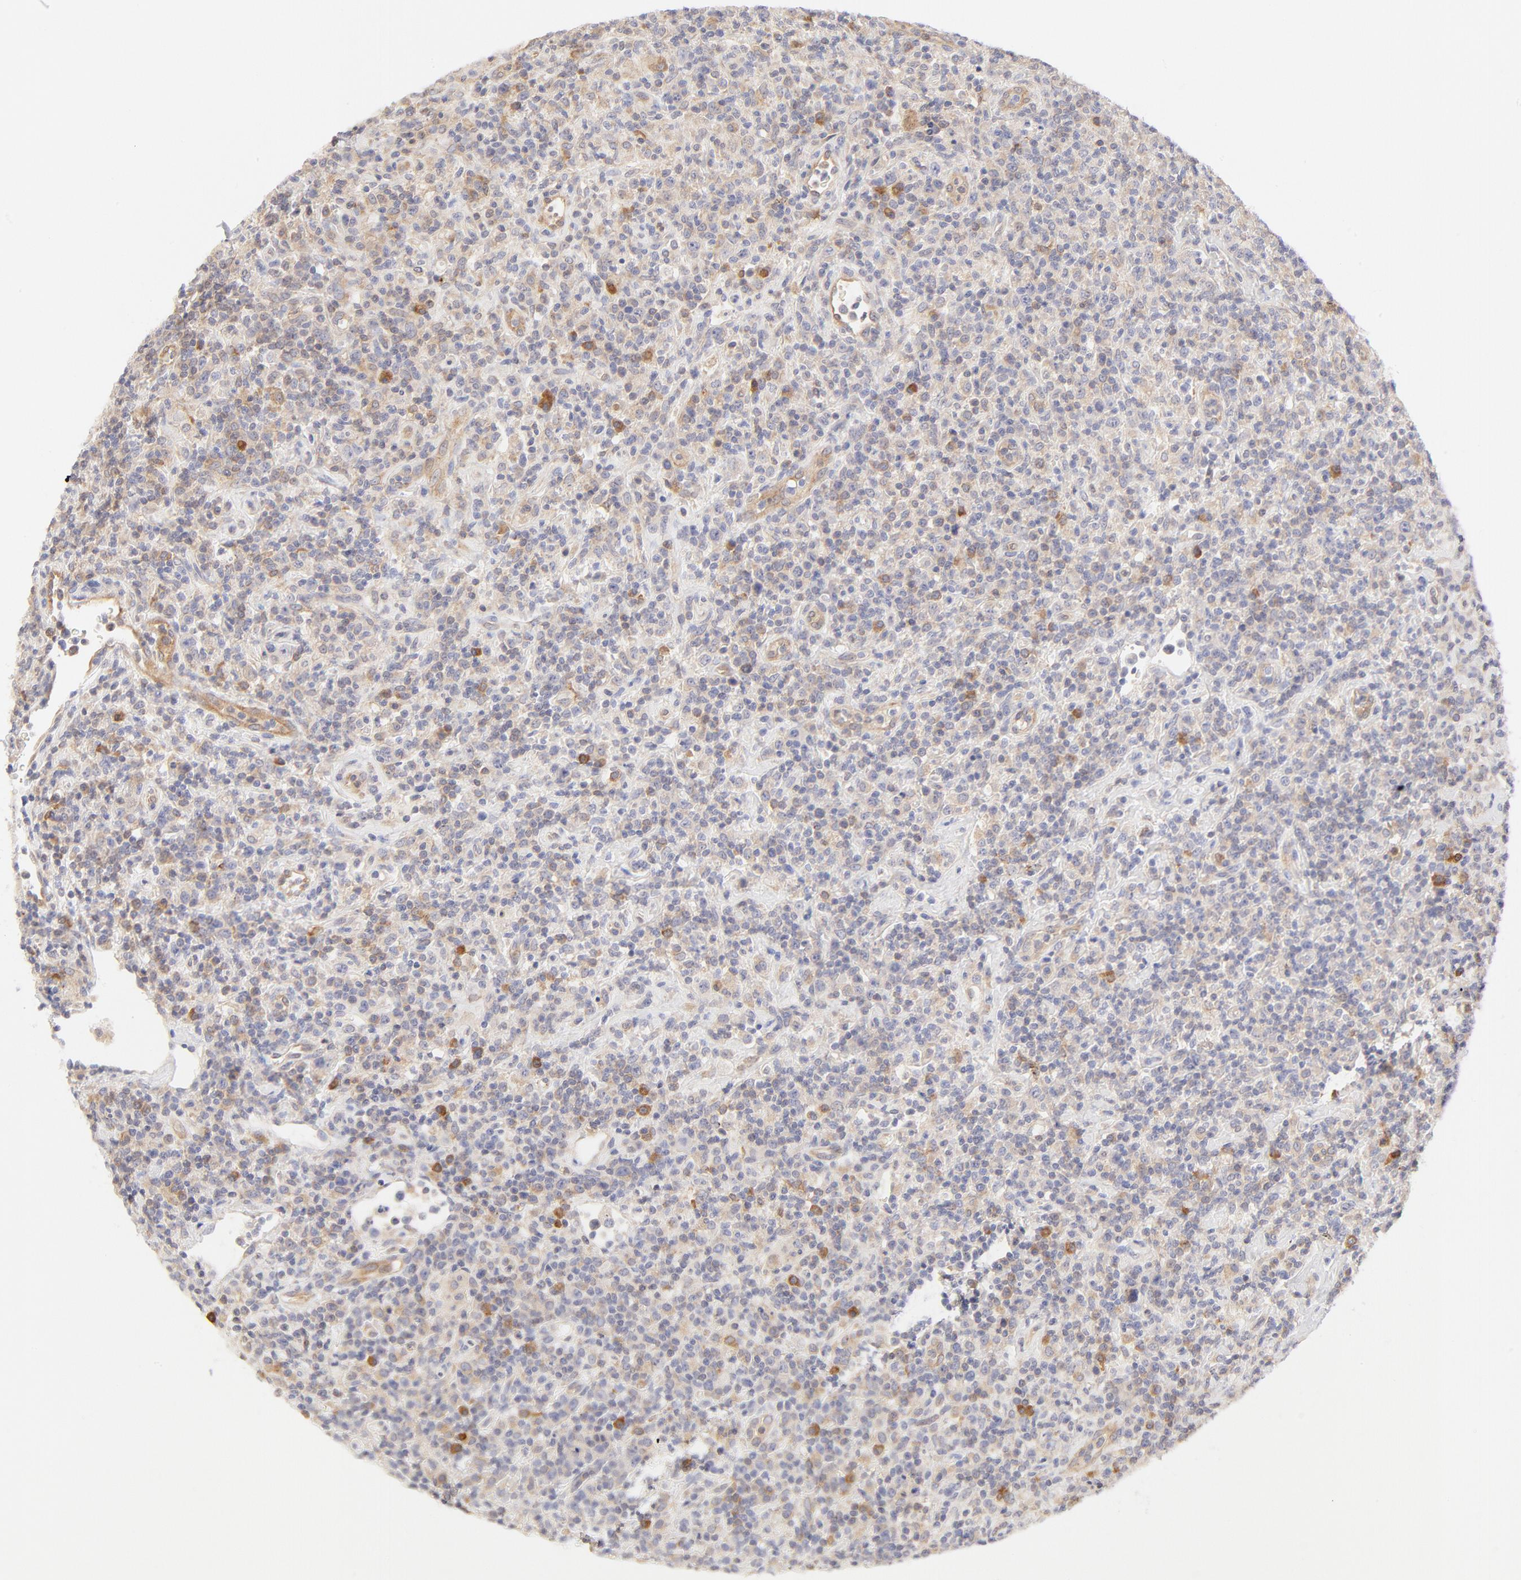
{"staining": {"intensity": "weak", "quantity": ">75%", "location": "cytoplasmic/membranous"}, "tissue": "lymphoma", "cell_type": "Tumor cells", "image_type": "cancer", "snomed": [{"axis": "morphology", "description": "Hodgkin's disease, NOS"}, {"axis": "topography", "description": "Lymph node"}], "caption": "There is low levels of weak cytoplasmic/membranous positivity in tumor cells of Hodgkin's disease, as demonstrated by immunohistochemical staining (brown color).", "gene": "RPS6KA1", "patient": {"sex": "male", "age": 65}}